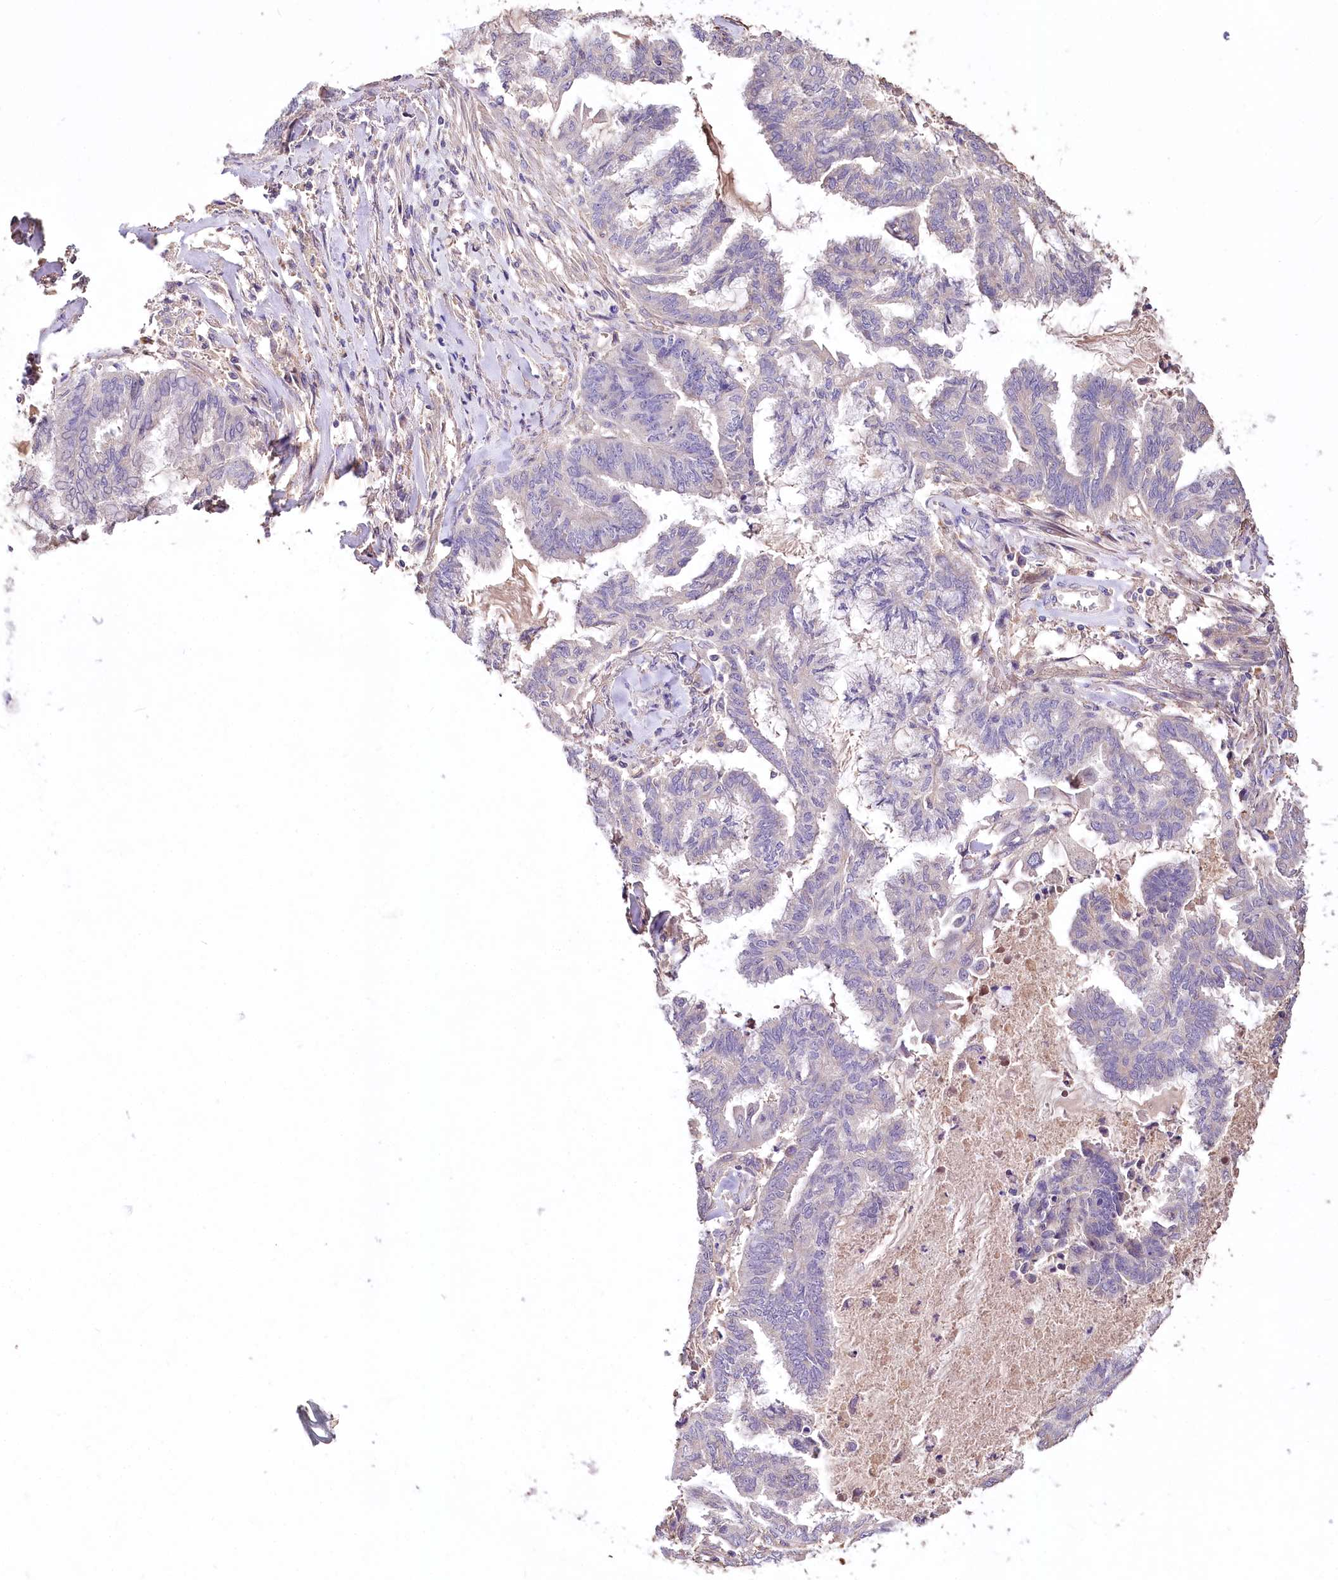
{"staining": {"intensity": "negative", "quantity": "none", "location": "none"}, "tissue": "endometrial cancer", "cell_type": "Tumor cells", "image_type": "cancer", "snomed": [{"axis": "morphology", "description": "Adenocarcinoma, NOS"}, {"axis": "topography", "description": "Endometrium"}], "caption": "Immunohistochemistry (IHC) micrograph of neoplastic tissue: human endometrial cancer stained with DAB (3,3'-diaminobenzidine) exhibits no significant protein staining in tumor cells. (DAB immunohistochemistry (IHC), high magnification).", "gene": "PCYOX1L", "patient": {"sex": "female", "age": 86}}